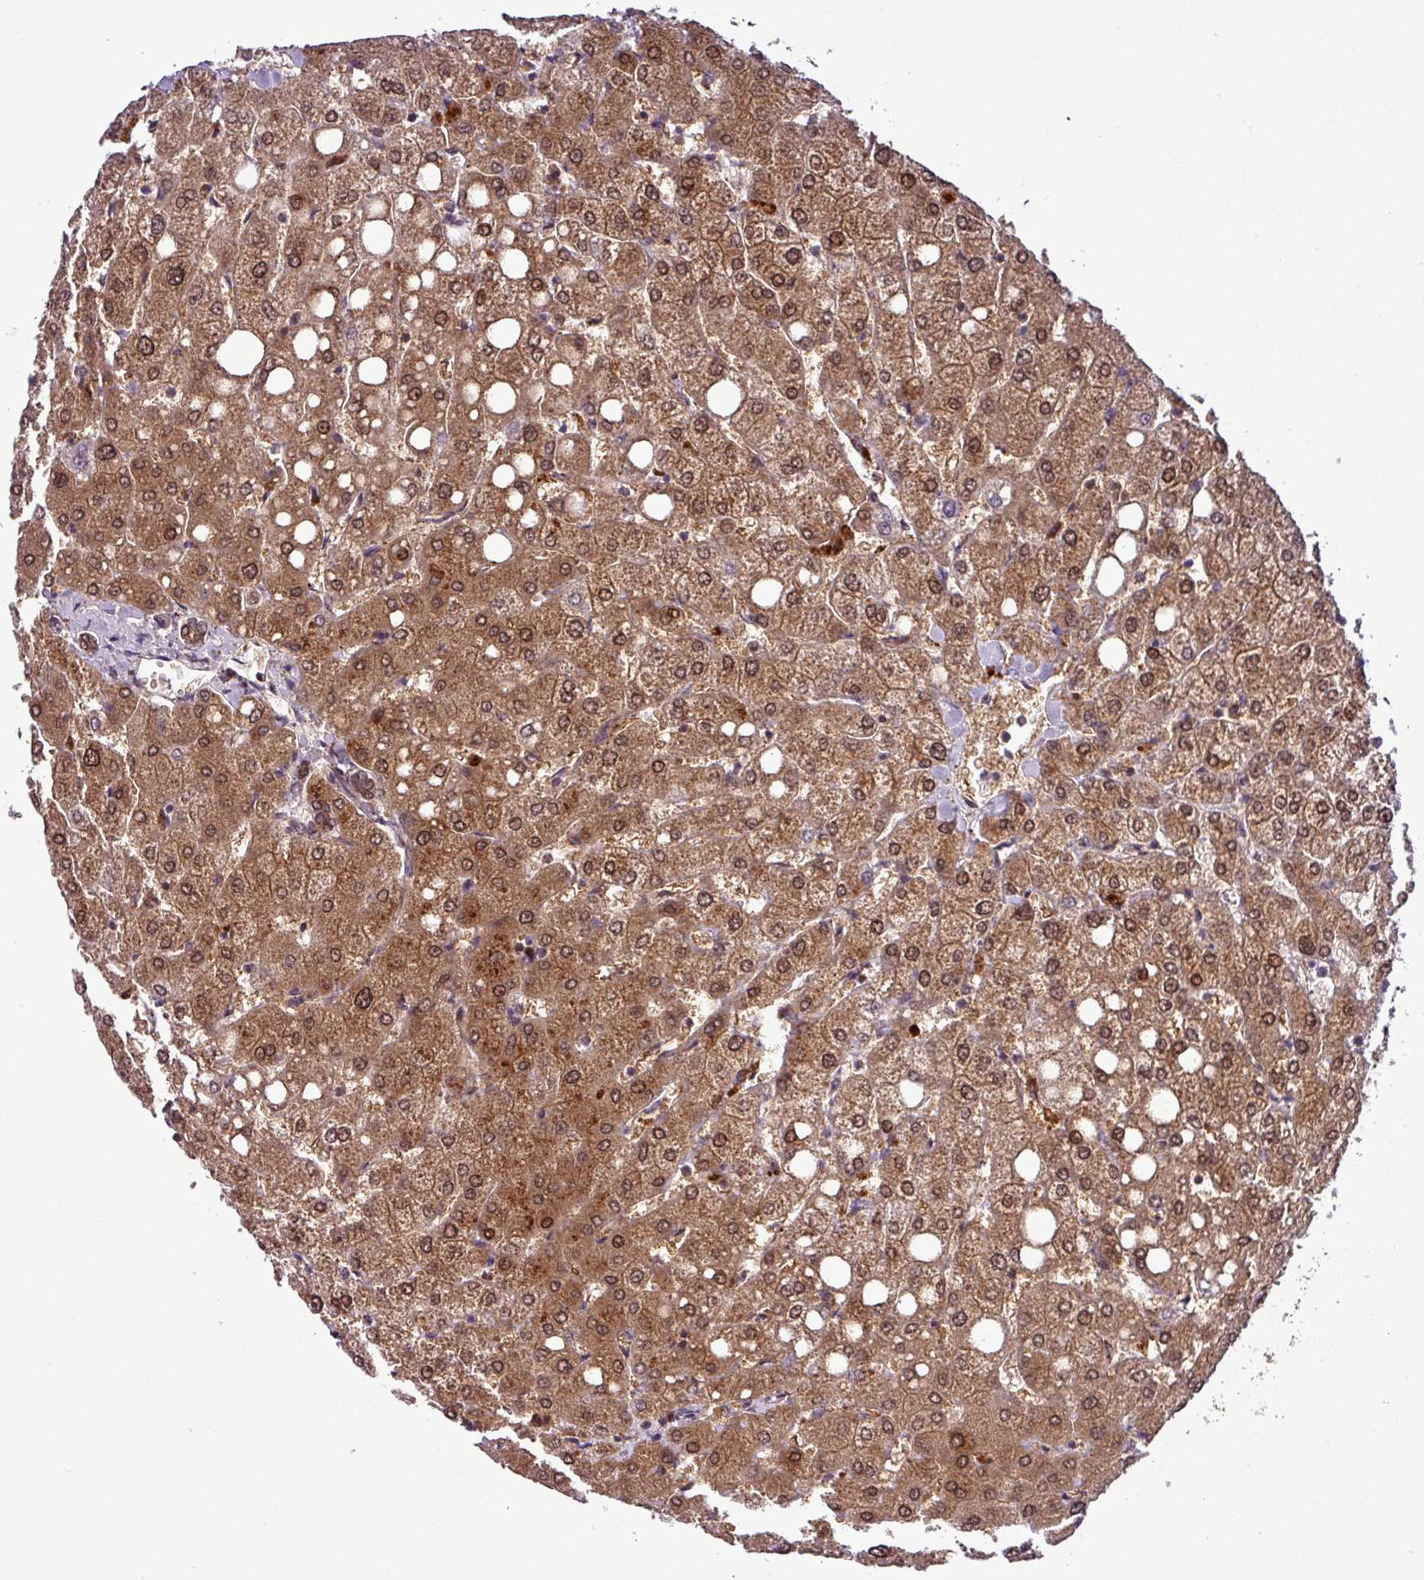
{"staining": {"intensity": "moderate", "quantity": ">75%", "location": "cytoplasmic/membranous,nuclear"}, "tissue": "liver", "cell_type": "Cholangiocytes", "image_type": "normal", "snomed": [{"axis": "morphology", "description": "Normal tissue, NOS"}, {"axis": "topography", "description": "Liver"}], "caption": "IHC staining of benign liver, which displays medium levels of moderate cytoplasmic/membranous,nuclear staining in approximately >75% of cholangiocytes indicating moderate cytoplasmic/membranous,nuclear protein positivity. The staining was performed using DAB (brown) for protein detection and nuclei were counterstained in hematoxylin (blue).", "gene": "CARHSP1", "patient": {"sex": "female", "age": 54}}